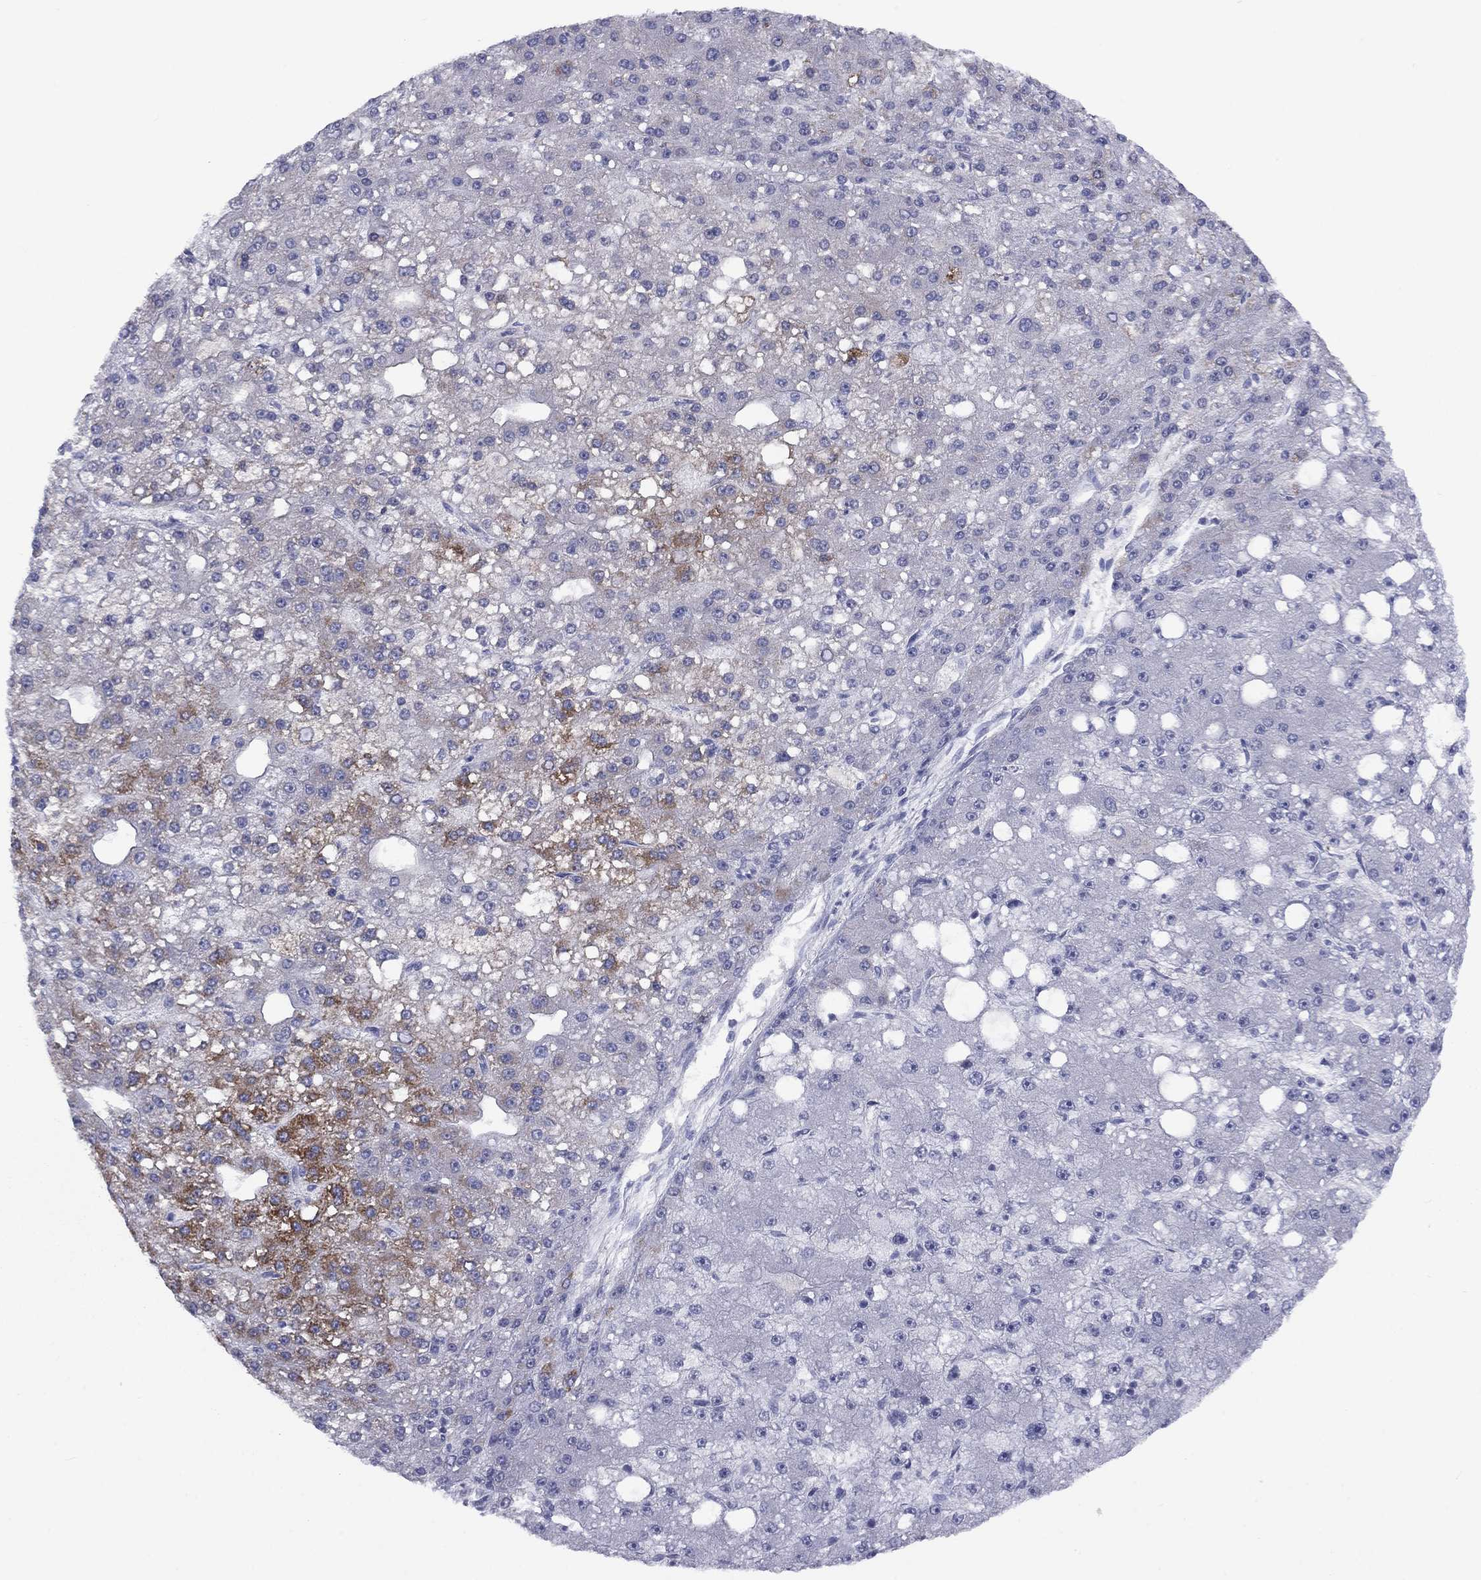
{"staining": {"intensity": "moderate", "quantity": "25%-75%", "location": "cytoplasmic/membranous"}, "tissue": "liver cancer", "cell_type": "Tumor cells", "image_type": "cancer", "snomed": [{"axis": "morphology", "description": "Carcinoma, Hepatocellular, NOS"}, {"axis": "topography", "description": "Liver"}], "caption": "Liver cancer (hepatocellular carcinoma) tissue exhibits moderate cytoplasmic/membranous expression in about 25%-75% of tumor cells The staining was performed using DAB (3,3'-diaminobenzidine), with brown indicating positive protein expression. Nuclei are stained blue with hematoxylin.", "gene": "CACNA1A", "patient": {"sex": "male", "age": 67}}